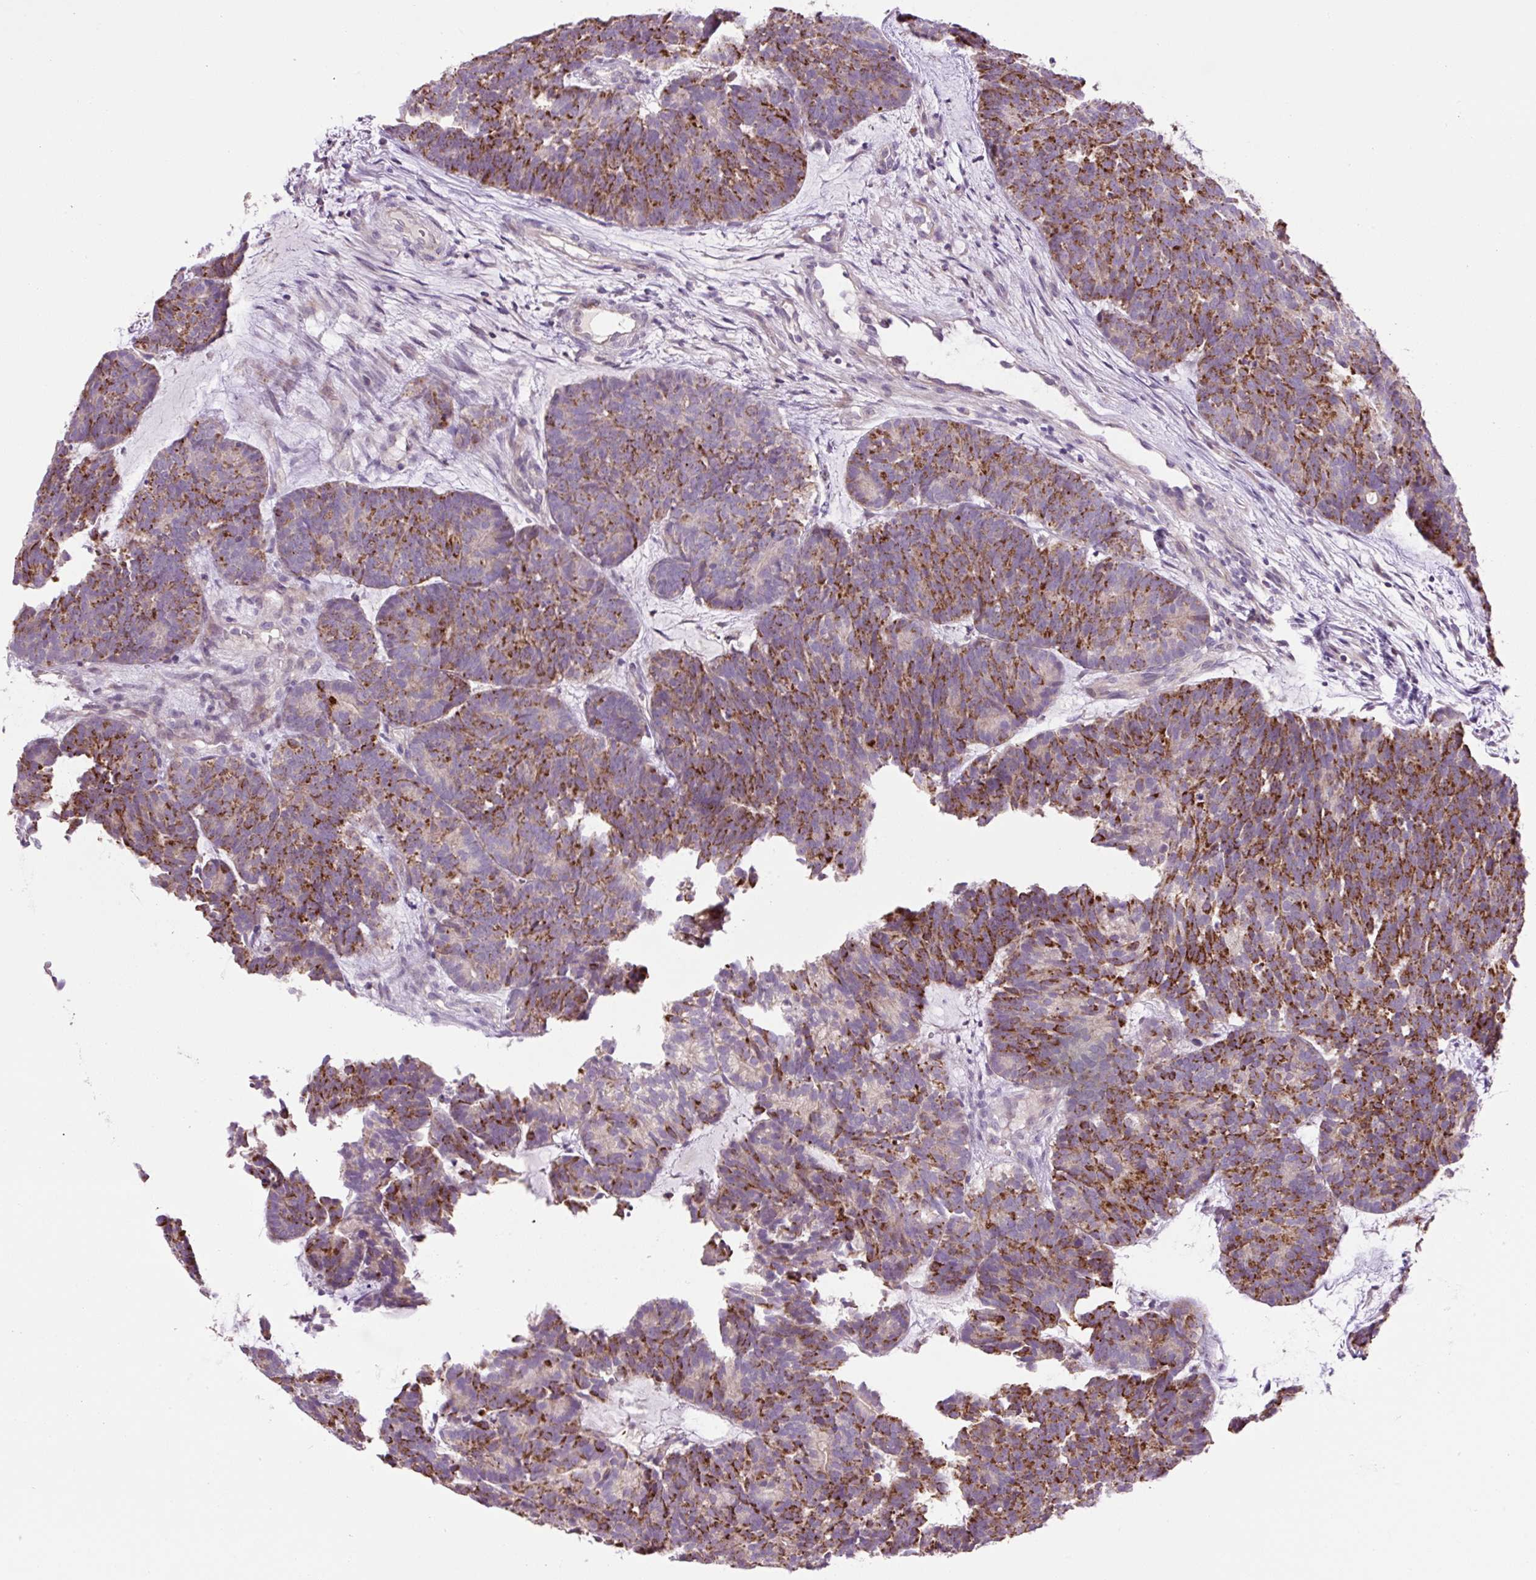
{"staining": {"intensity": "strong", "quantity": "25%-75%", "location": "cytoplasmic/membranous"}, "tissue": "head and neck cancer", "cell_type": "Tumor cells", "image_type": "cancer", "snomed": [{"axis": "morphology", "description": "Adenocarcinoma, NOS"}, {"axis": "topography", "description": "Head-Neck"}], "caption": "DAB (3,3'-diaminobenzidine) immunohistochemical staining of human head and neck adenocarcinoma demonstrates strong cytoplasmic/membranous protein staining in about 25%-75% of tumor cells.", "gene": "OGDHL", "patient": {"sex": "female", "age": 81}}